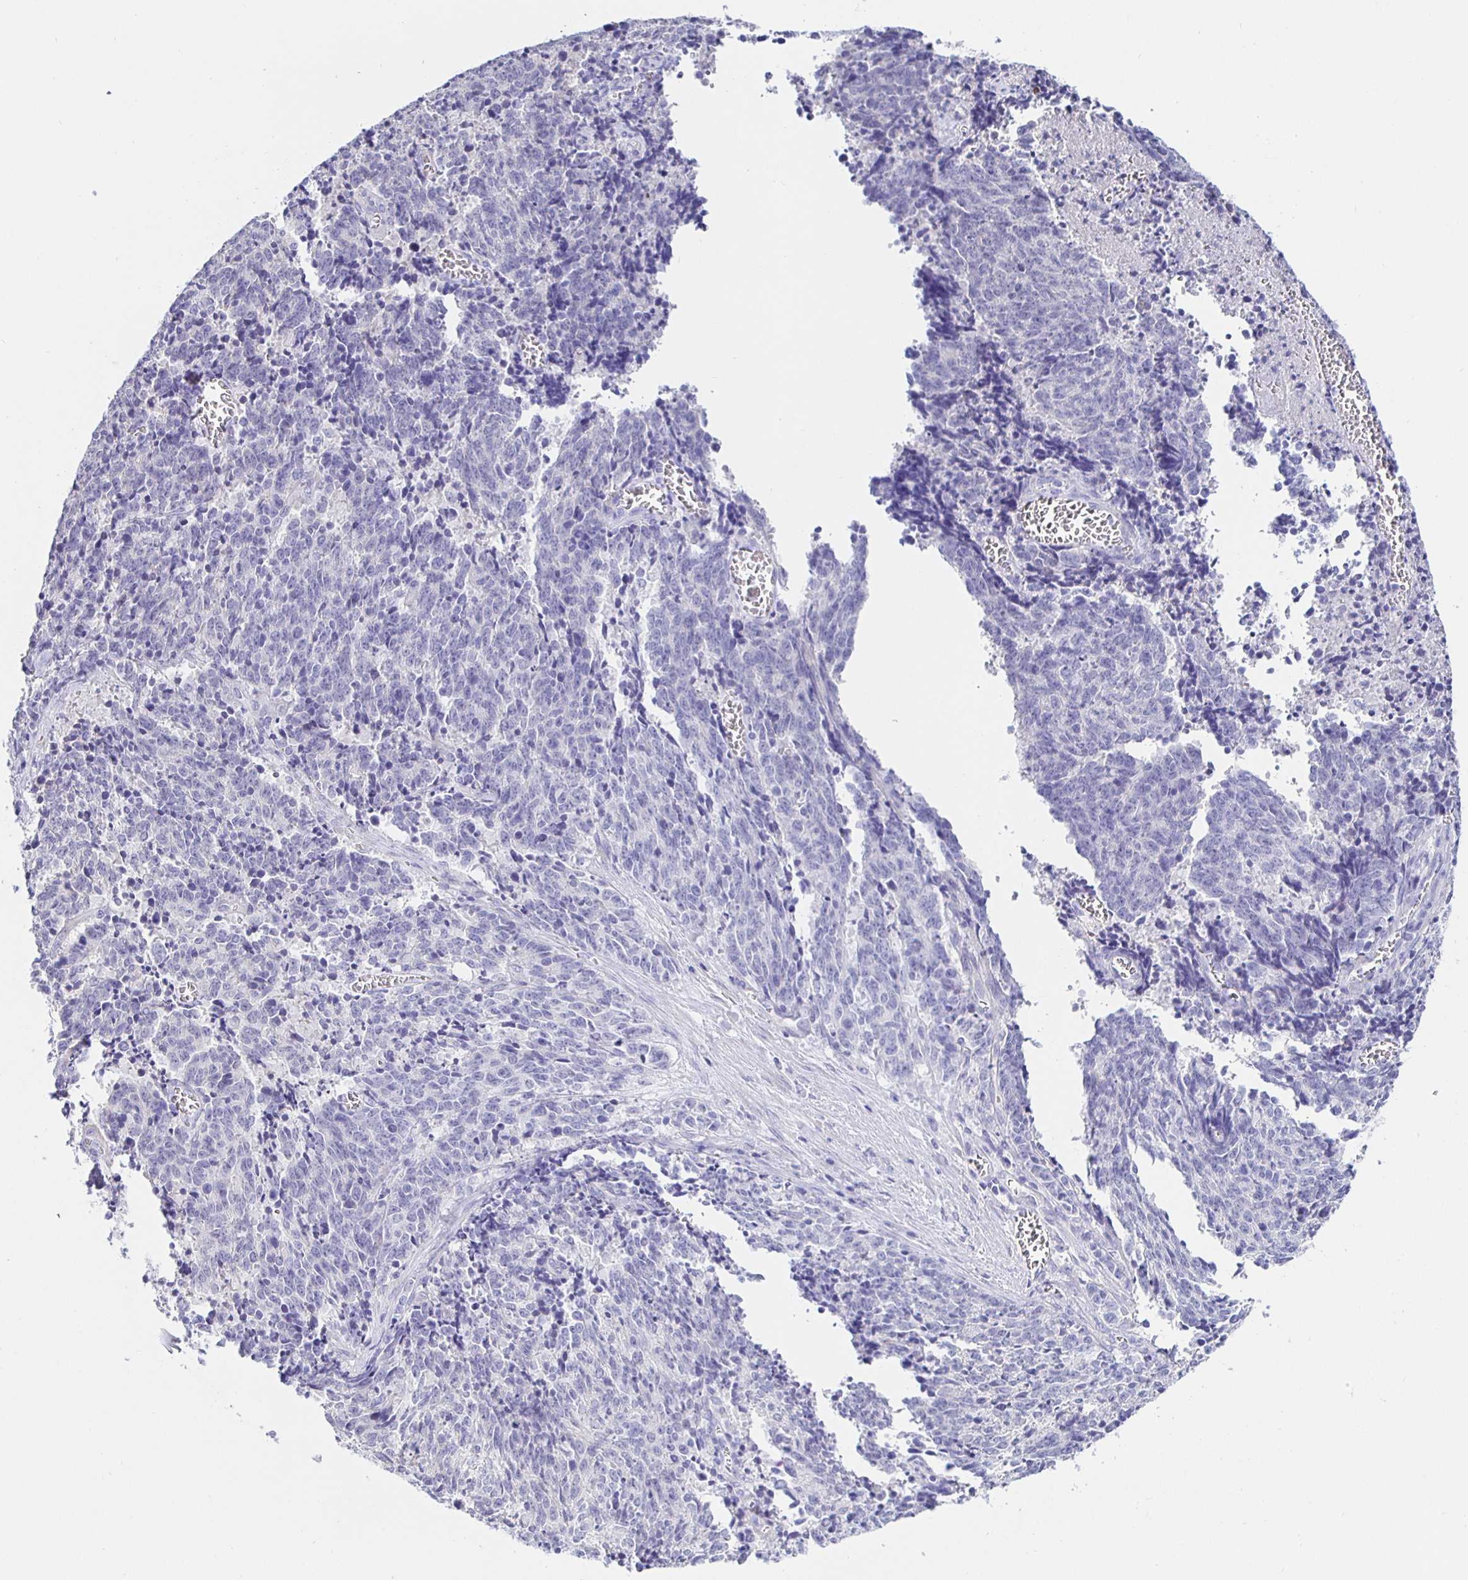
{"staining": {"intensity": "negative", "quantity": "none", "location": "none"}, "tissue": "cervical cancer", "cell_type": "Tumor cells", "image_type": "cancer", "snomed": [{"axis": "morphology", "description": "Squamous cell carcinoma, NOS"}, {"axis": "topography", "description": "Cervix"}], "caption": "Immunohistochemistry (IHC) micrograph of neoplastic tissue: cervical squamous cell carcinoma stained with DAB displays no significant protein positivity in tumor cells. The staining is performed using DAB (3,3'-diaminobenzidine) brown chromogen with nuclei counter-stained in using hematoxylin.", "gene": "HSPA4L", "patient": {"sex": "female", "age": 29}}